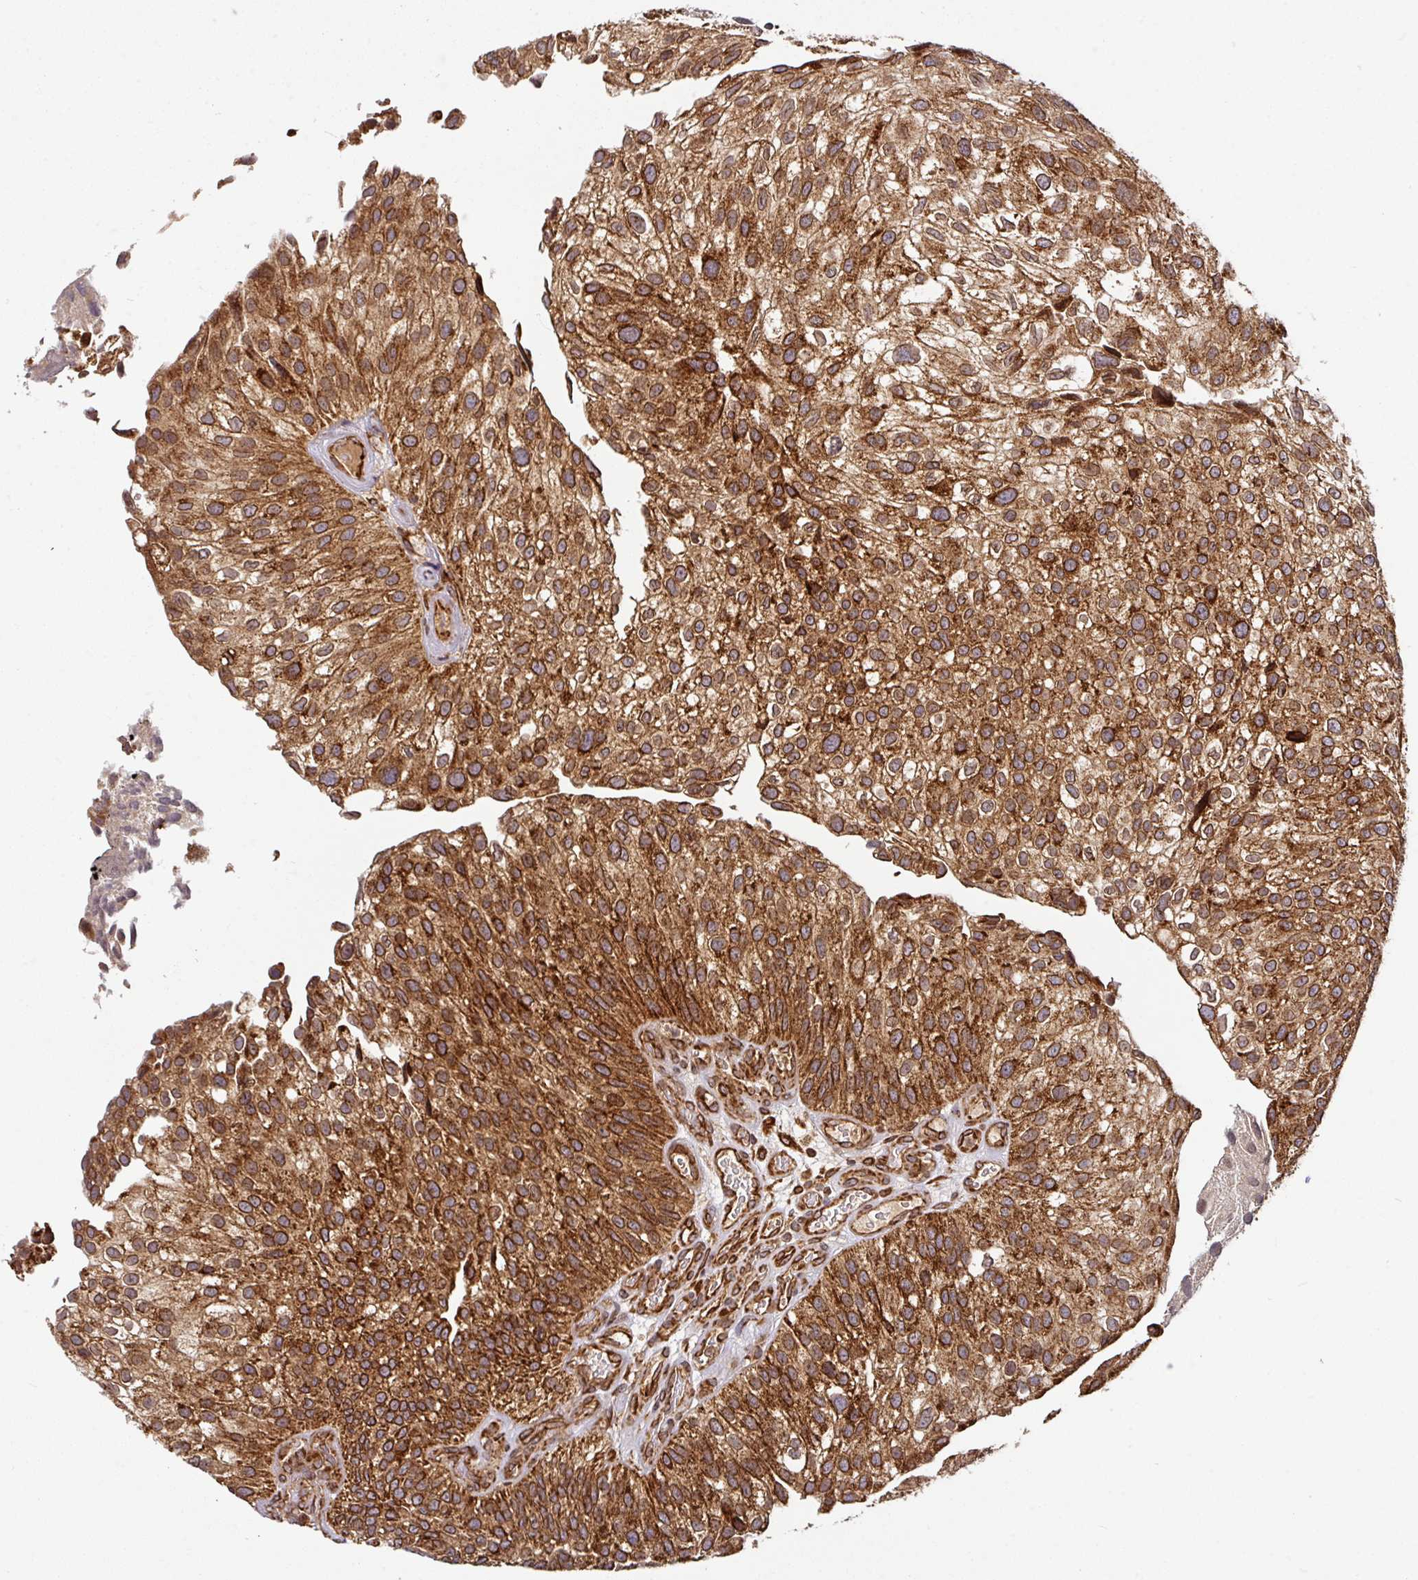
{"staining": {"intensity": "strong", "quantity": ">75%", "location": "cytoplasmic/membranous"}, "tissue": "urothelial cancer", "cell_type": "Tumor cells", "image_type": "cancer", "snomed": [{"axis": "morphology", "description": "Urothelial carcinoma, NOS"}, {"axis": "topography", "description": "Urinary bladder"}], "caption": "Transitional cell carcinoma tissue exhibits strong cytoplasmic/membranous positivity in about >75% of tumor cells, visualized by immunohistochemistry. The staining was performed using DAB (3,3'-diaminobenzidine) to visualize the protein expression in brown, while the nuclei were stained in blue with hematoxylin (Magnification: 20x).", "gene": "TRAP1", "patient": {"sex": "male", "age": 87}}